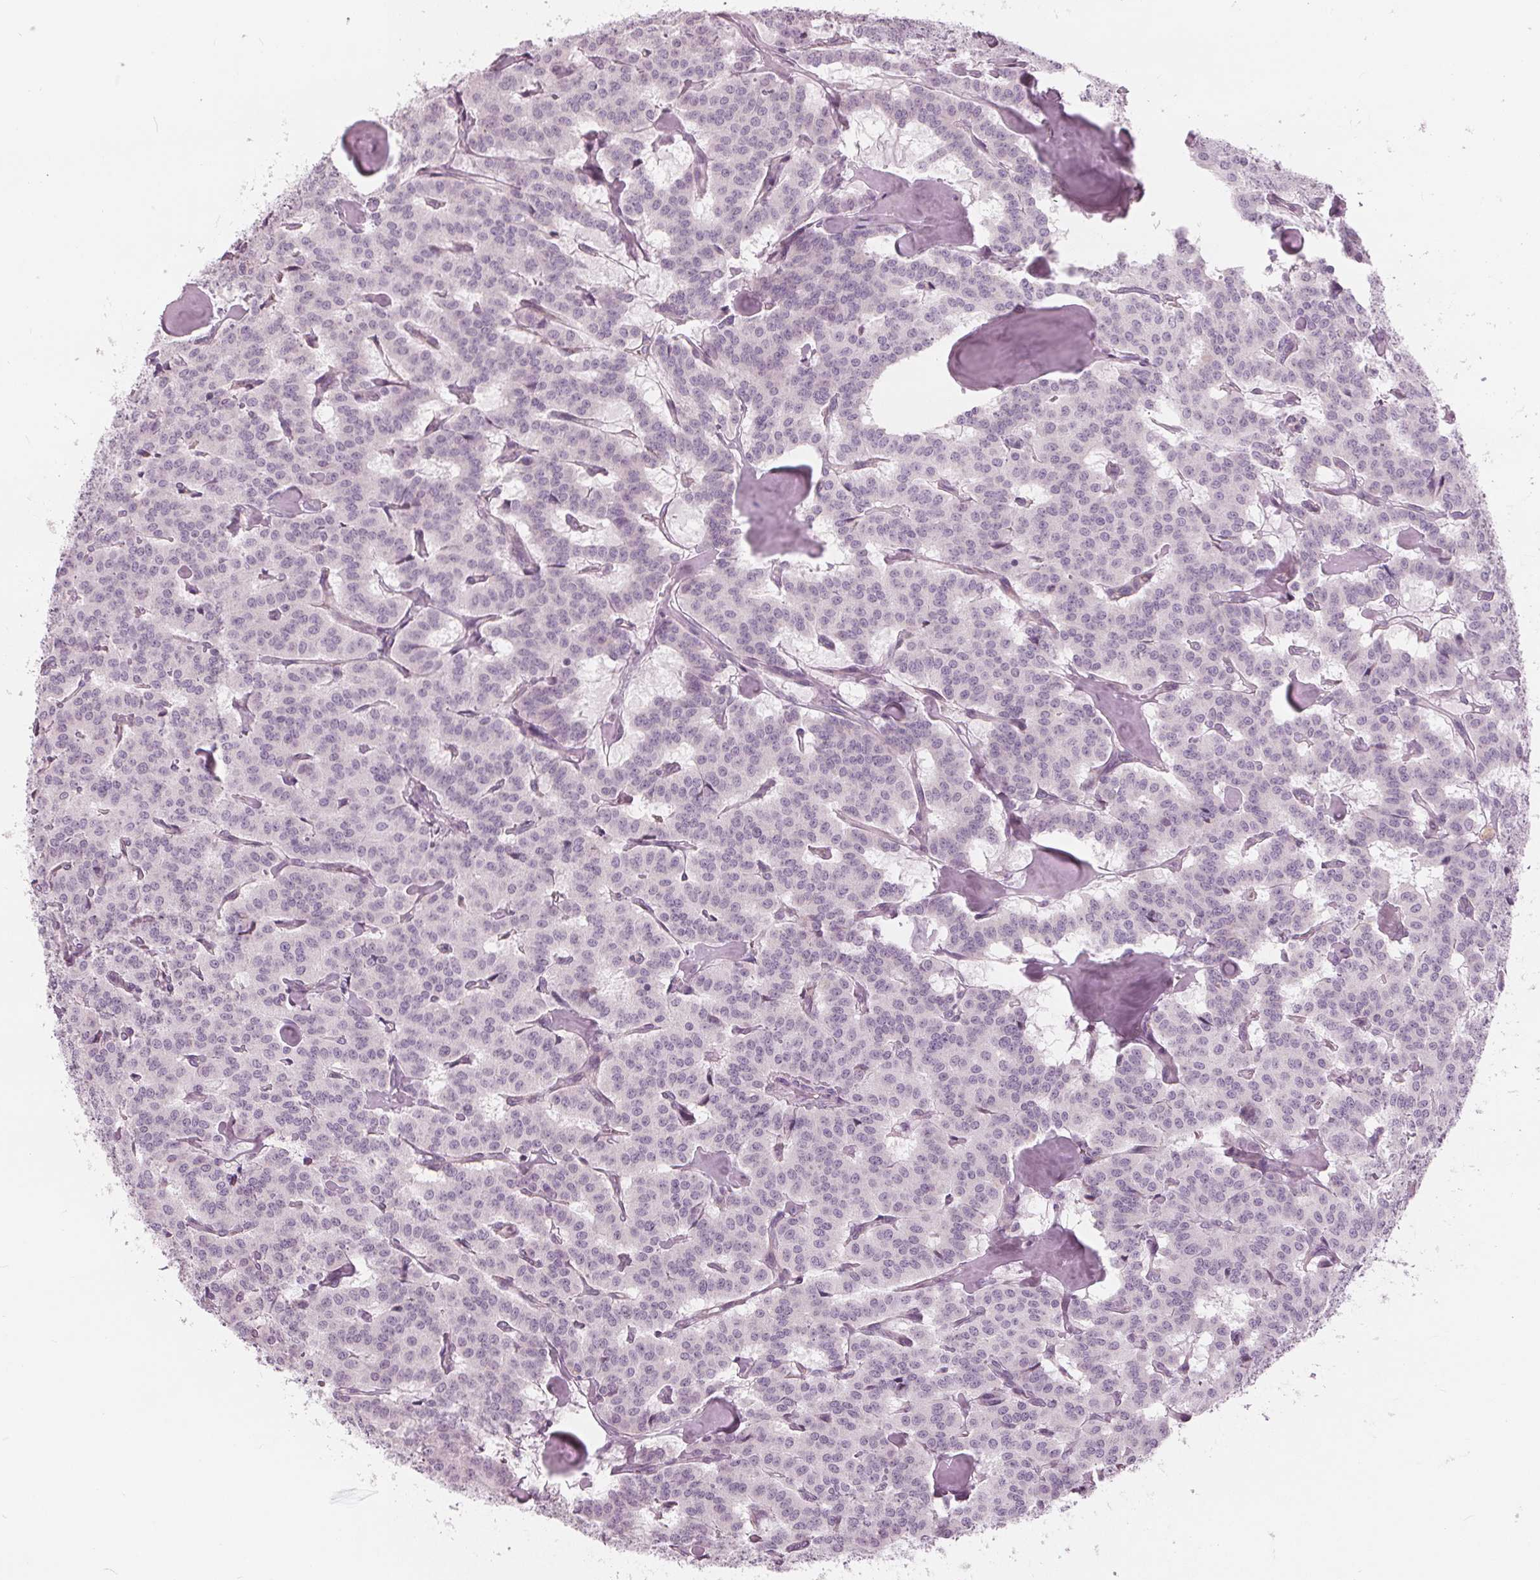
{"staining": {"intensity": "negative", "quantity": "none", "location": "none"}, "tissue": "carcinoid", "cell_type": "Tumor cells", "image_type": "cancer", "snomed": [{"axis": "morphology", "description": "Carcinoid, malignant, NOS"}, {"axis": "topography", "description": "Lung"}], "caption": "The IHC histopathology image has no significant positivity in tumor cells of carcinoid tissue.", "gene": "BRSK1", "patient": {"sex": "female", "age": 46}}